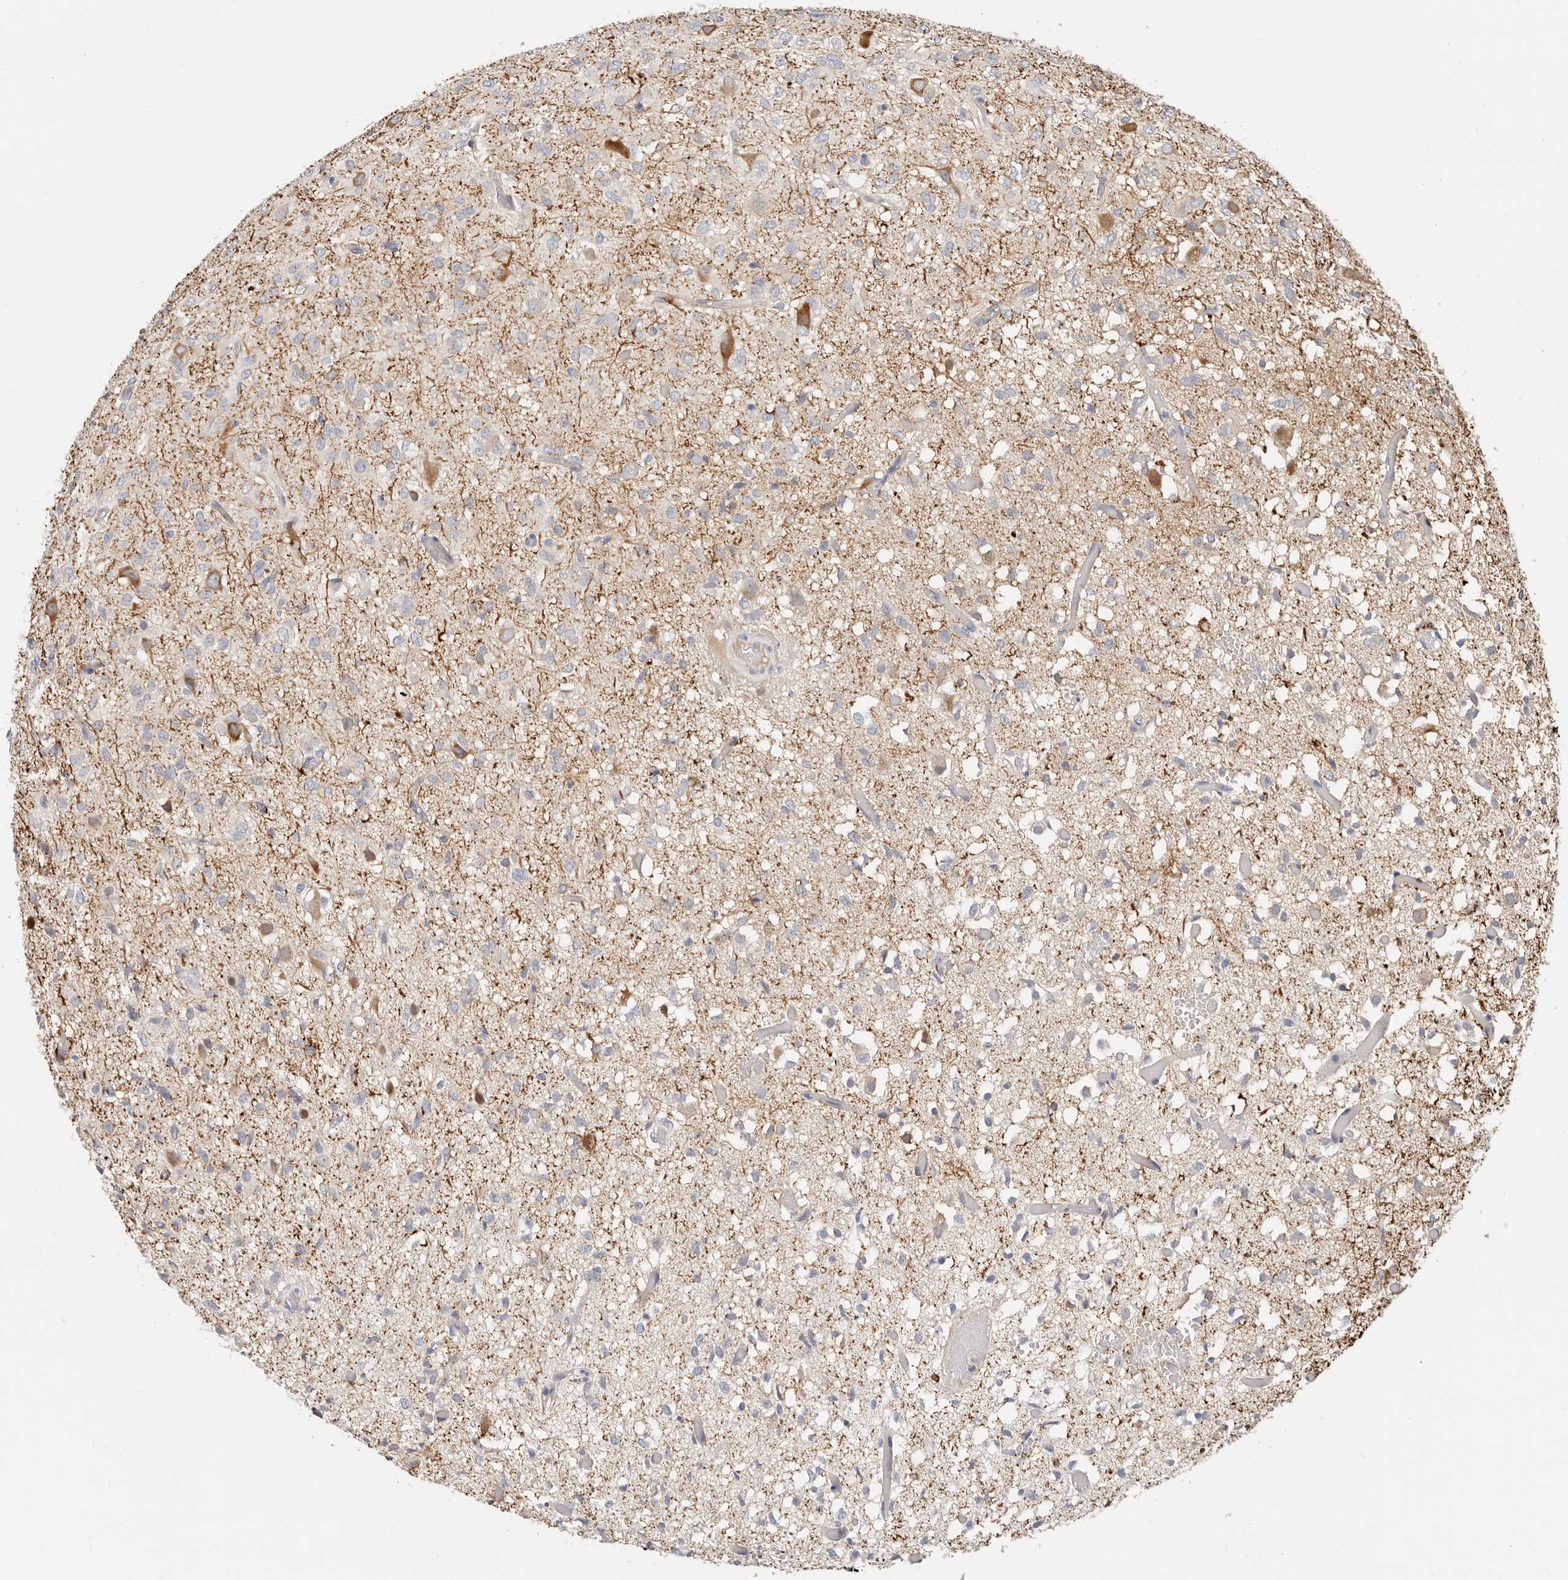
{"staining": {"intensity": "negative", "quantity": "none", "location": "none"}, "tissue": "glioma", "cell_type": "Tumor cells", "image_type": "cancer", "snomed": [{"axis": "morphology", "description": "Glioma, malignant, High grade"}, {"axis": "topography", "description": "Brain"}], "caption": "There is no significant positivity in tumor cells of glioma.", "gene": "ZRANB1", "patient": {"sex": "female", "age": 59}}